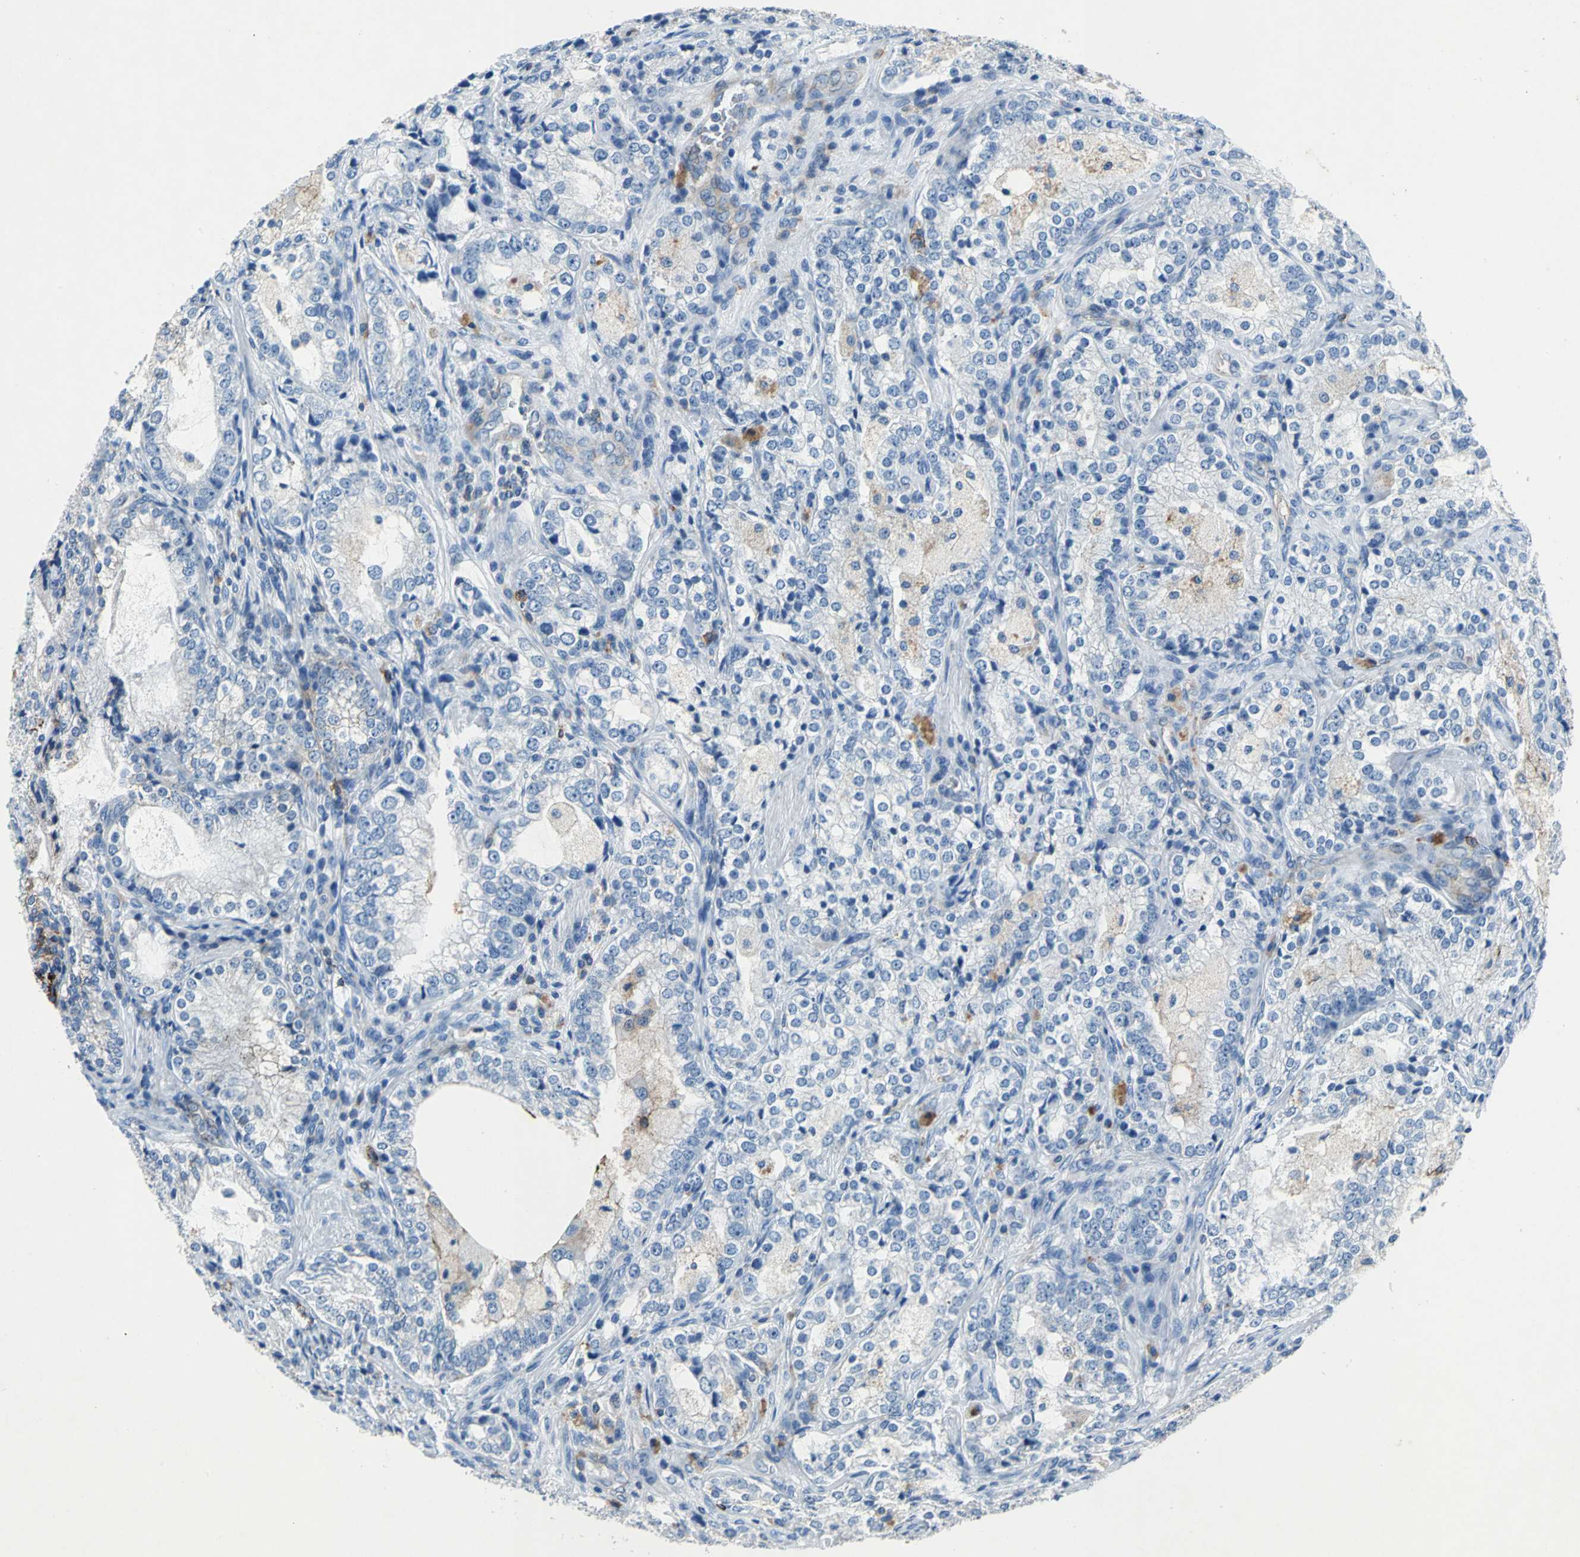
{"staining": {"intensity": "weak", "quantity": "25%-75%", "location": "cytoplasmic/membranous"}, "tissue": "prostate cancer", "cell_type": "Tumor cells", "image_type": "cancer", "snomed": [{"axis": "morphology", "description": "Adenocarcinoma, High grade"}, {"axis": "topography", "description": "Prostate"}], "caption": "This photomicrograph reveals immunohistochemistry staining of high-grade adenocarcinoma (prostate), with low weak cytoplasmic/membranous positivity in approximately 25%-75% of tumor cells.", "gene": "RPS13", "patient": {"sex": "male", "age": 63}}